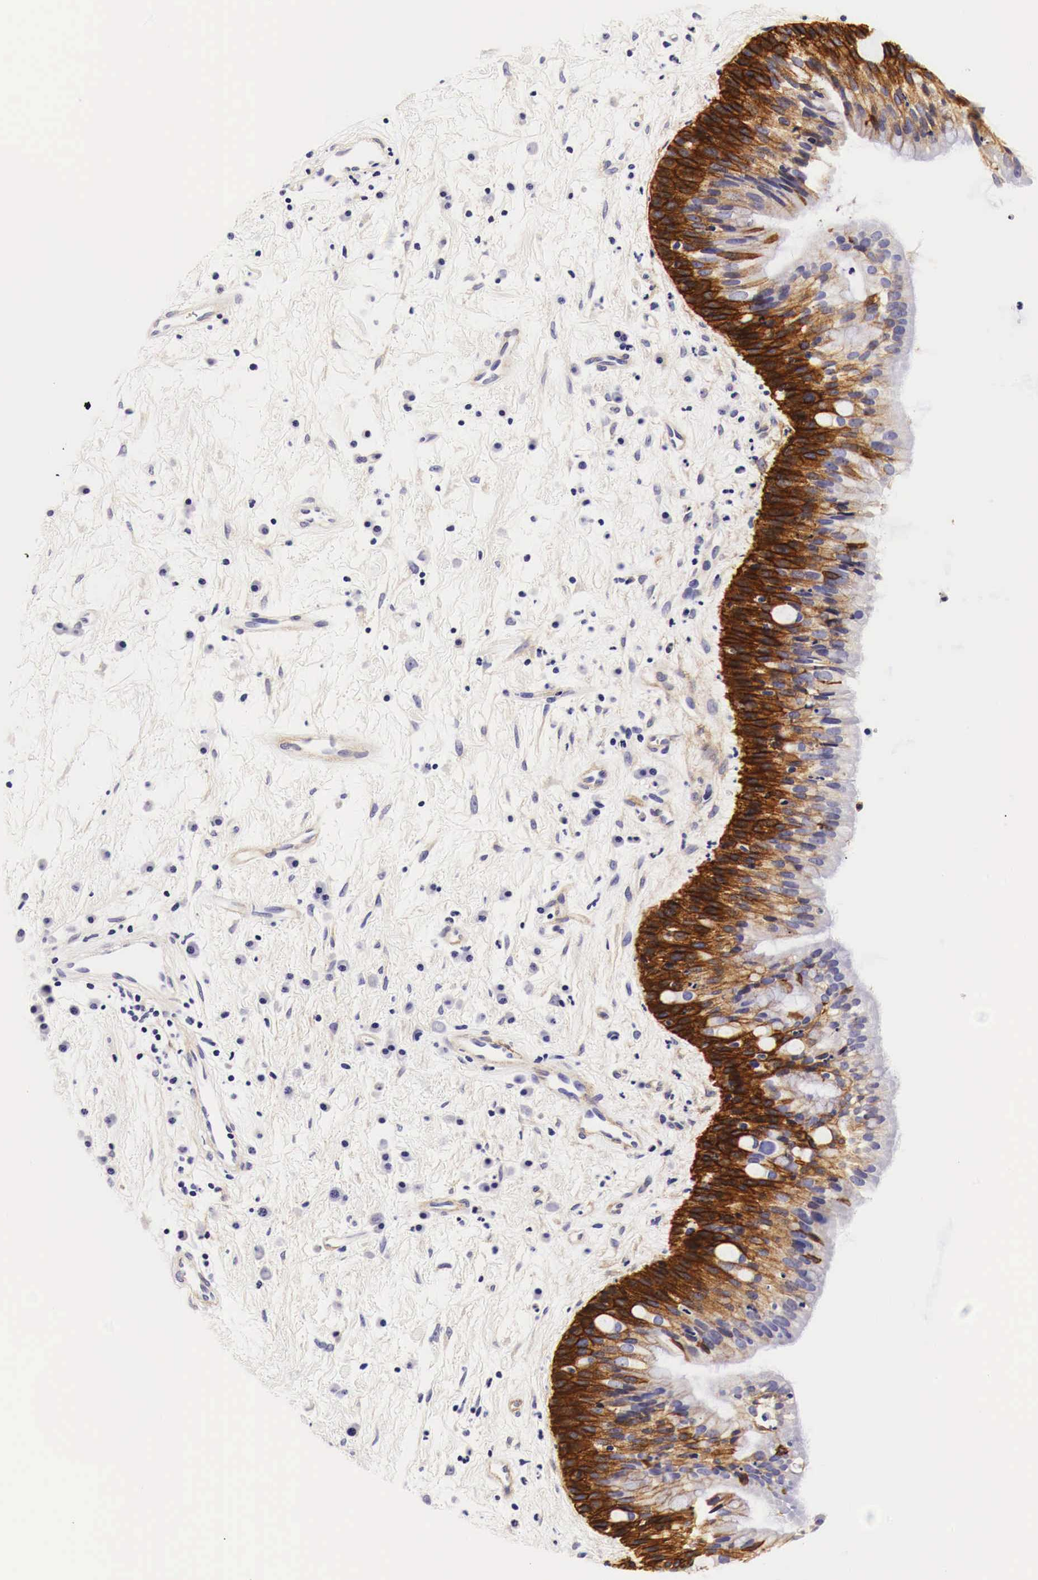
{"staining": {"intensity": "strong", "quantity": ">75%", "location": "cytoplasmic/membranous"}, "tissue": "nasopharynx", "cell_type": "Respiratory epithelial cells", "image_type": "normal", "snomed": [{"axis": "morphology", "description": "Normal tissue, NOS"}, {"axis": "topography", "description": "Nasopharynx"}], "caption": "Respiratory epithelial cells reveal high levels of strong cytoplasmic/membranous expression in about >75% of cells in unremarkable nasopharynx. (Brightfield microscopy of DAB IHC at high magnification).", "gene": "EGFR", "patient": {"sex": "male", "age": 13}}